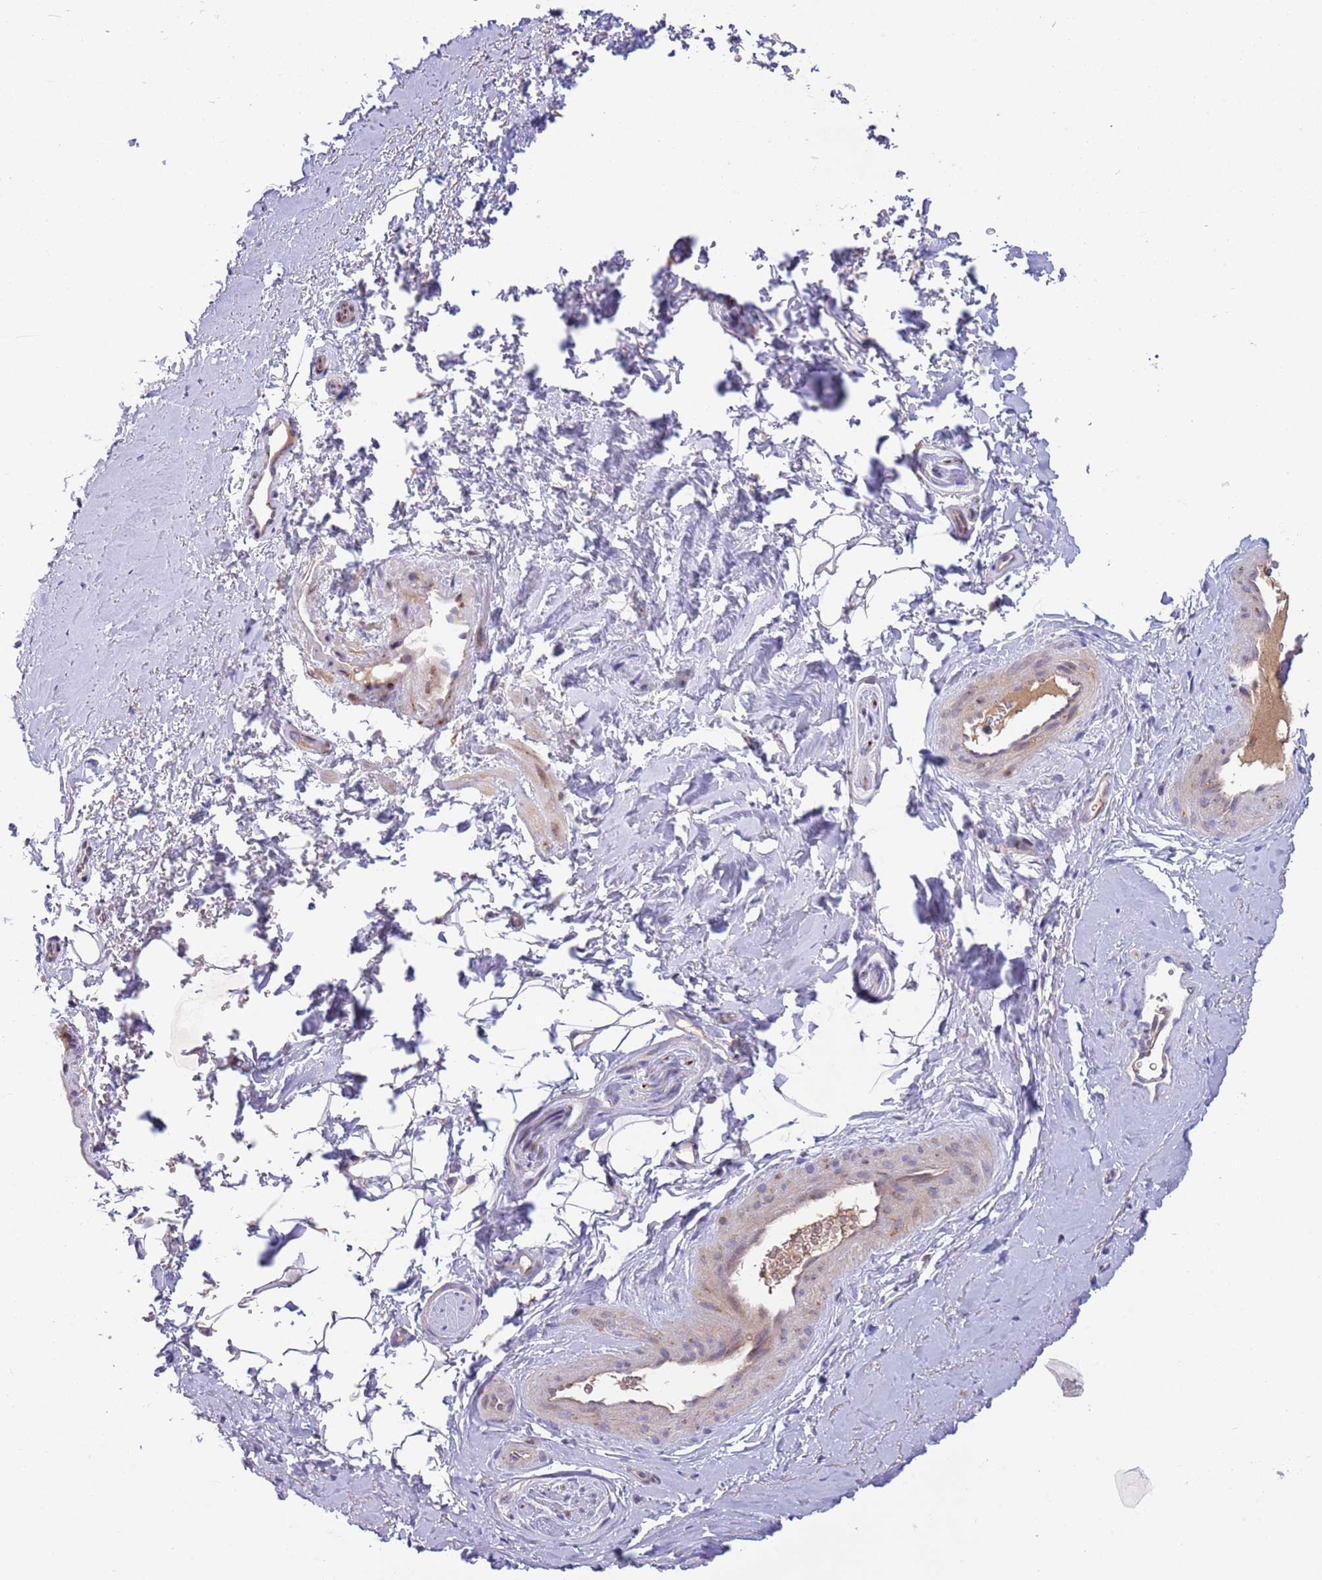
{"staining": {"intensity": "weak", "quantity": "25%-75%", "location": "cytoplasmic/membranous"}, "tissue": "smooth muscle", "cell_type": "Smooth muscle cells", "image_type": "normal", "snomed": [{"axis": "morphology", "description": "Normal tissue, NOS"}, {"axis": "topography", "description": "Smooth muscle"}, {"axis": "topography", "description": "Peripheral nerve tissue"}], "caption": "DAB immunohistochemical staining of normal smooth muscle shows weak cytoplasmic/membranous protein expression in about 25%-75% of smooth muscle cells.", "gene": "BTBD7", "patient": {"sex": "male", "age": 69}}